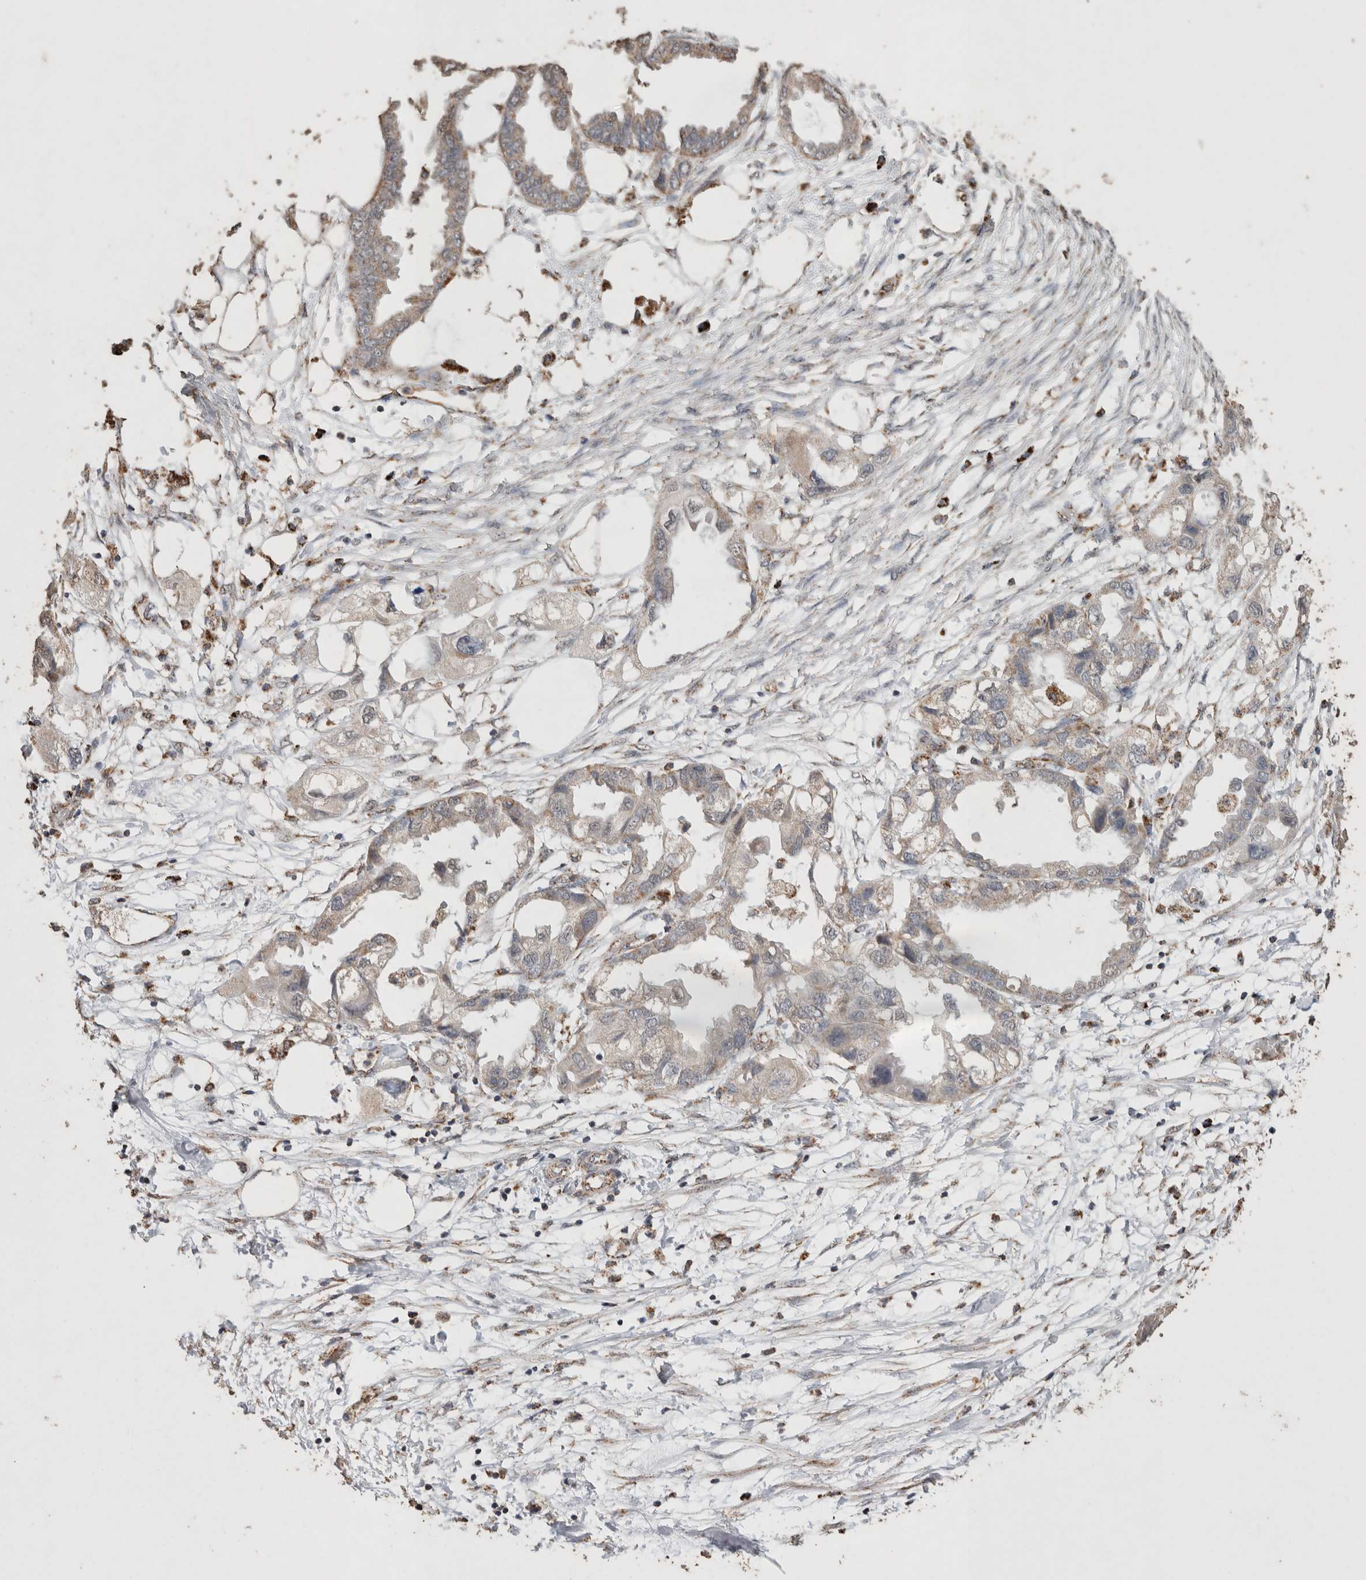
{"staining": {"intensity": "weak", "quantity": "<25%", "location": "cytoplasmic/membranous"}, "tissue": "endometrial cancer", "cell_type": "Tumor cells", "image_type": "cancer", "snomed": [{"axis": "morphology", "description": "Adenocarcinoma, NOS"}, {"axis": "morphology", "description": "Adenocarcinoma, metastatic, NOS"}, {"axis": "topography", "description": "Adipose tissue"}, {"axis": "topography", "description": "Endometrium"}], "caption": "The micrograph demonstrates no significant staining in tumor cells of metastatic adenocarcinoma (endometrial).", "gene": "ACADM", "patient": {"sex": "female", "age": 67}}